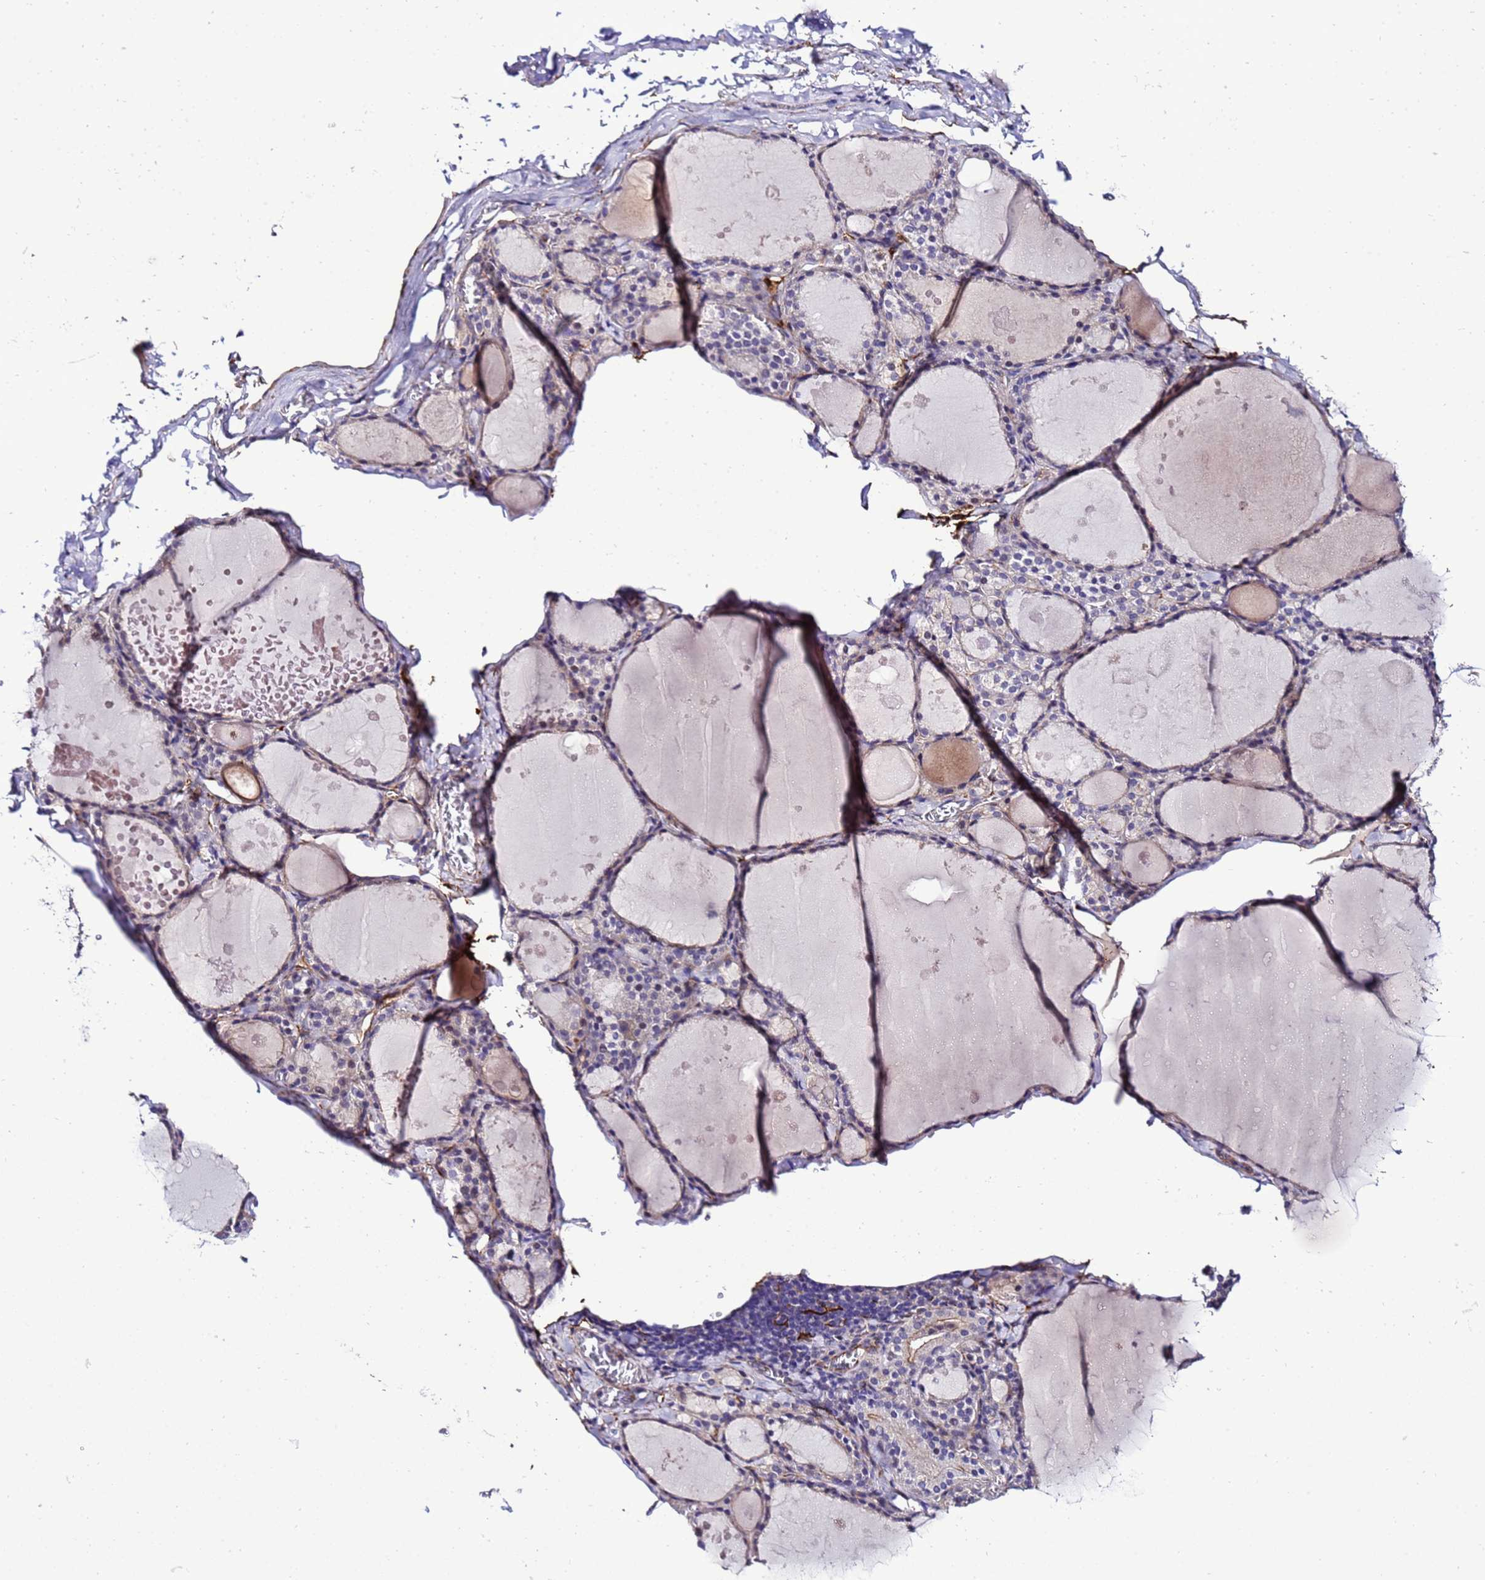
{"staining": {"intensity": "negative", "quantity": "none", "location": "none"}, "tissue": "thyroid gland", "cell_type": "Glandular cells", "image_type": "normal", "snomed": [{"axis": "morphology", "description": "Normal tissue, NOS"}, {"axis": "topography", "description": "Thyroid gland"}], "caption": "This is an IHC image of benign thyroid gland. There is no staining in glandular cells.", "gene": "GZF1", "patient": {"sex": "male", "age": 56}}